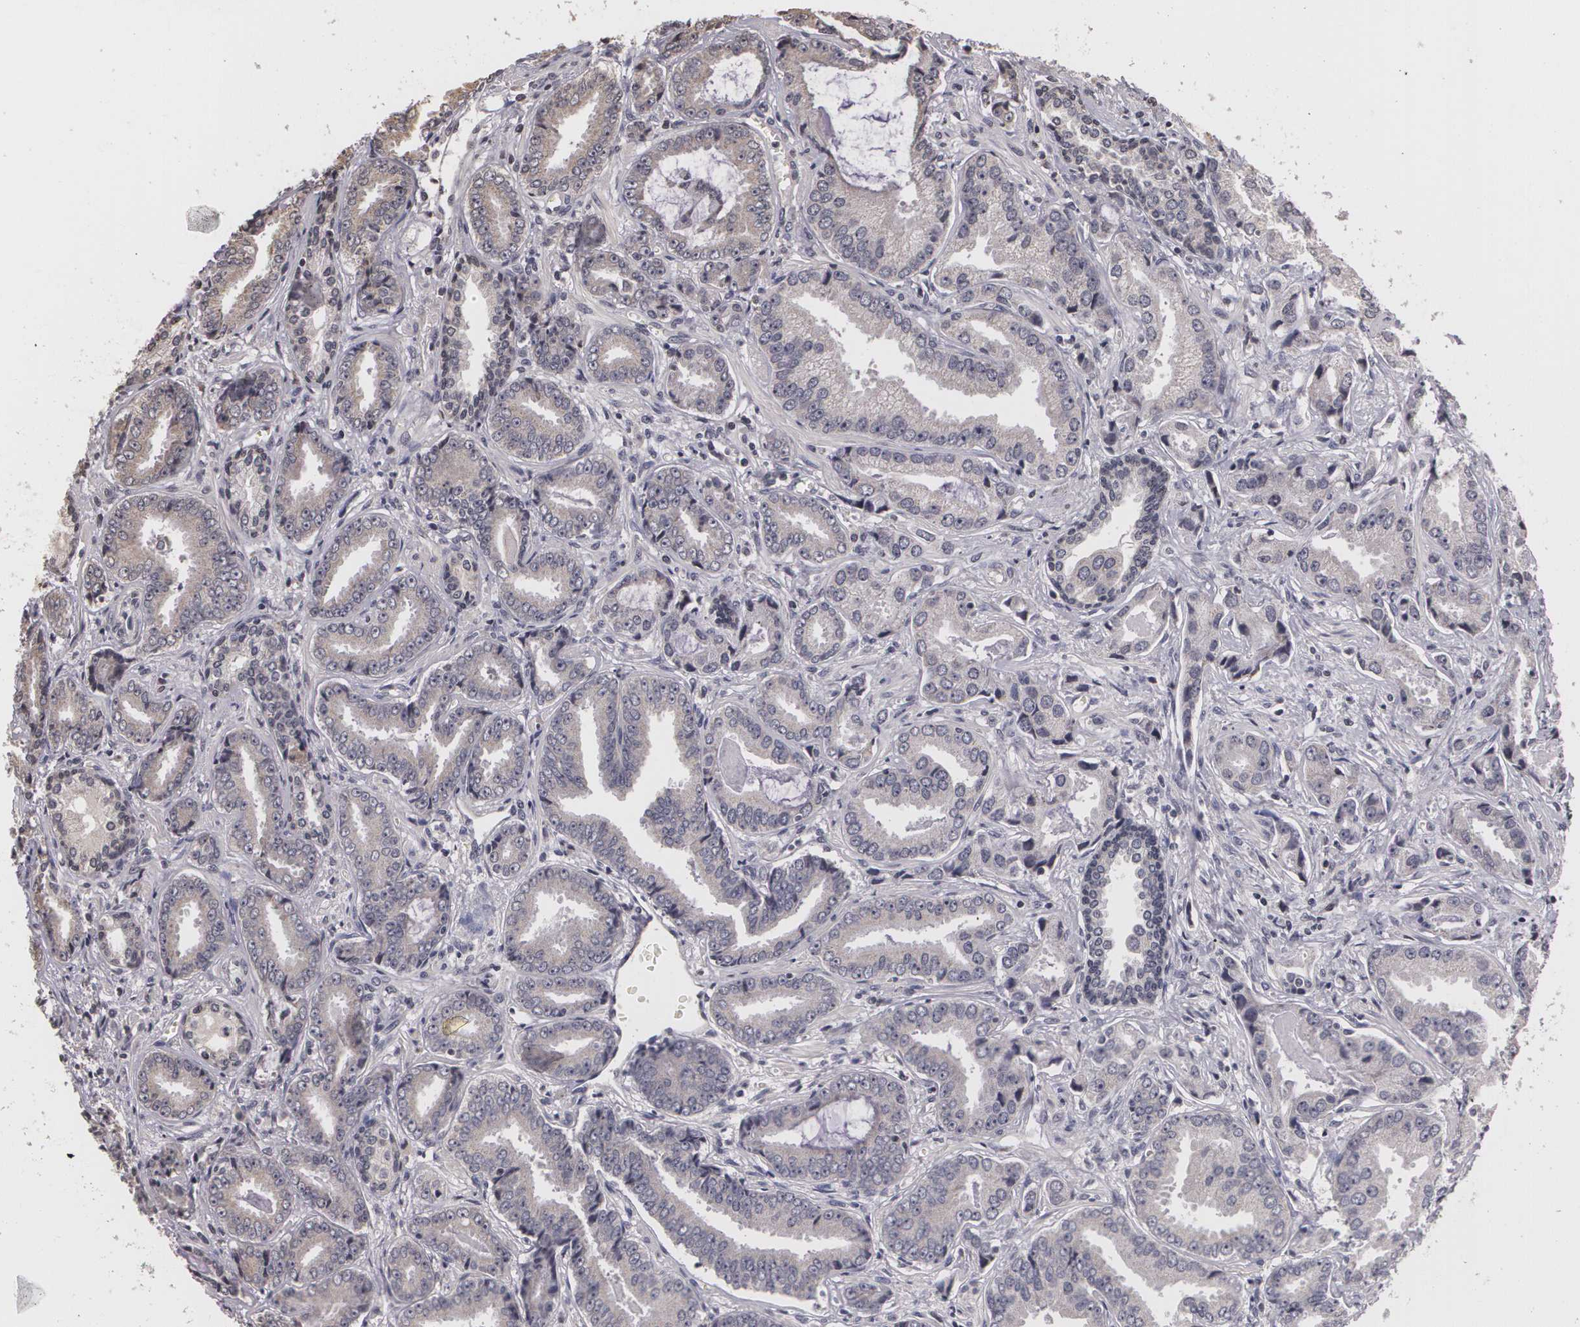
{"staining": {"intensity": "negative", "quantity": "none", "location": "none"}, "tissue": "prostate cancer", "cell_type": "Tumor cells", "image_type": "cancer", "snomed": [{"axis": "morphology", "description": "Adenocarcinoma, Low grade"}, {"axis": "topography", "description": "Prostate"}], "caption": "This is an immunohistochemistry micrograph of human prostate cancer (low-grade adenocarcinoma). There is no staining in tumor cells.", "gene": "THRB", "patient": {"sex": "male", "age": 65}}